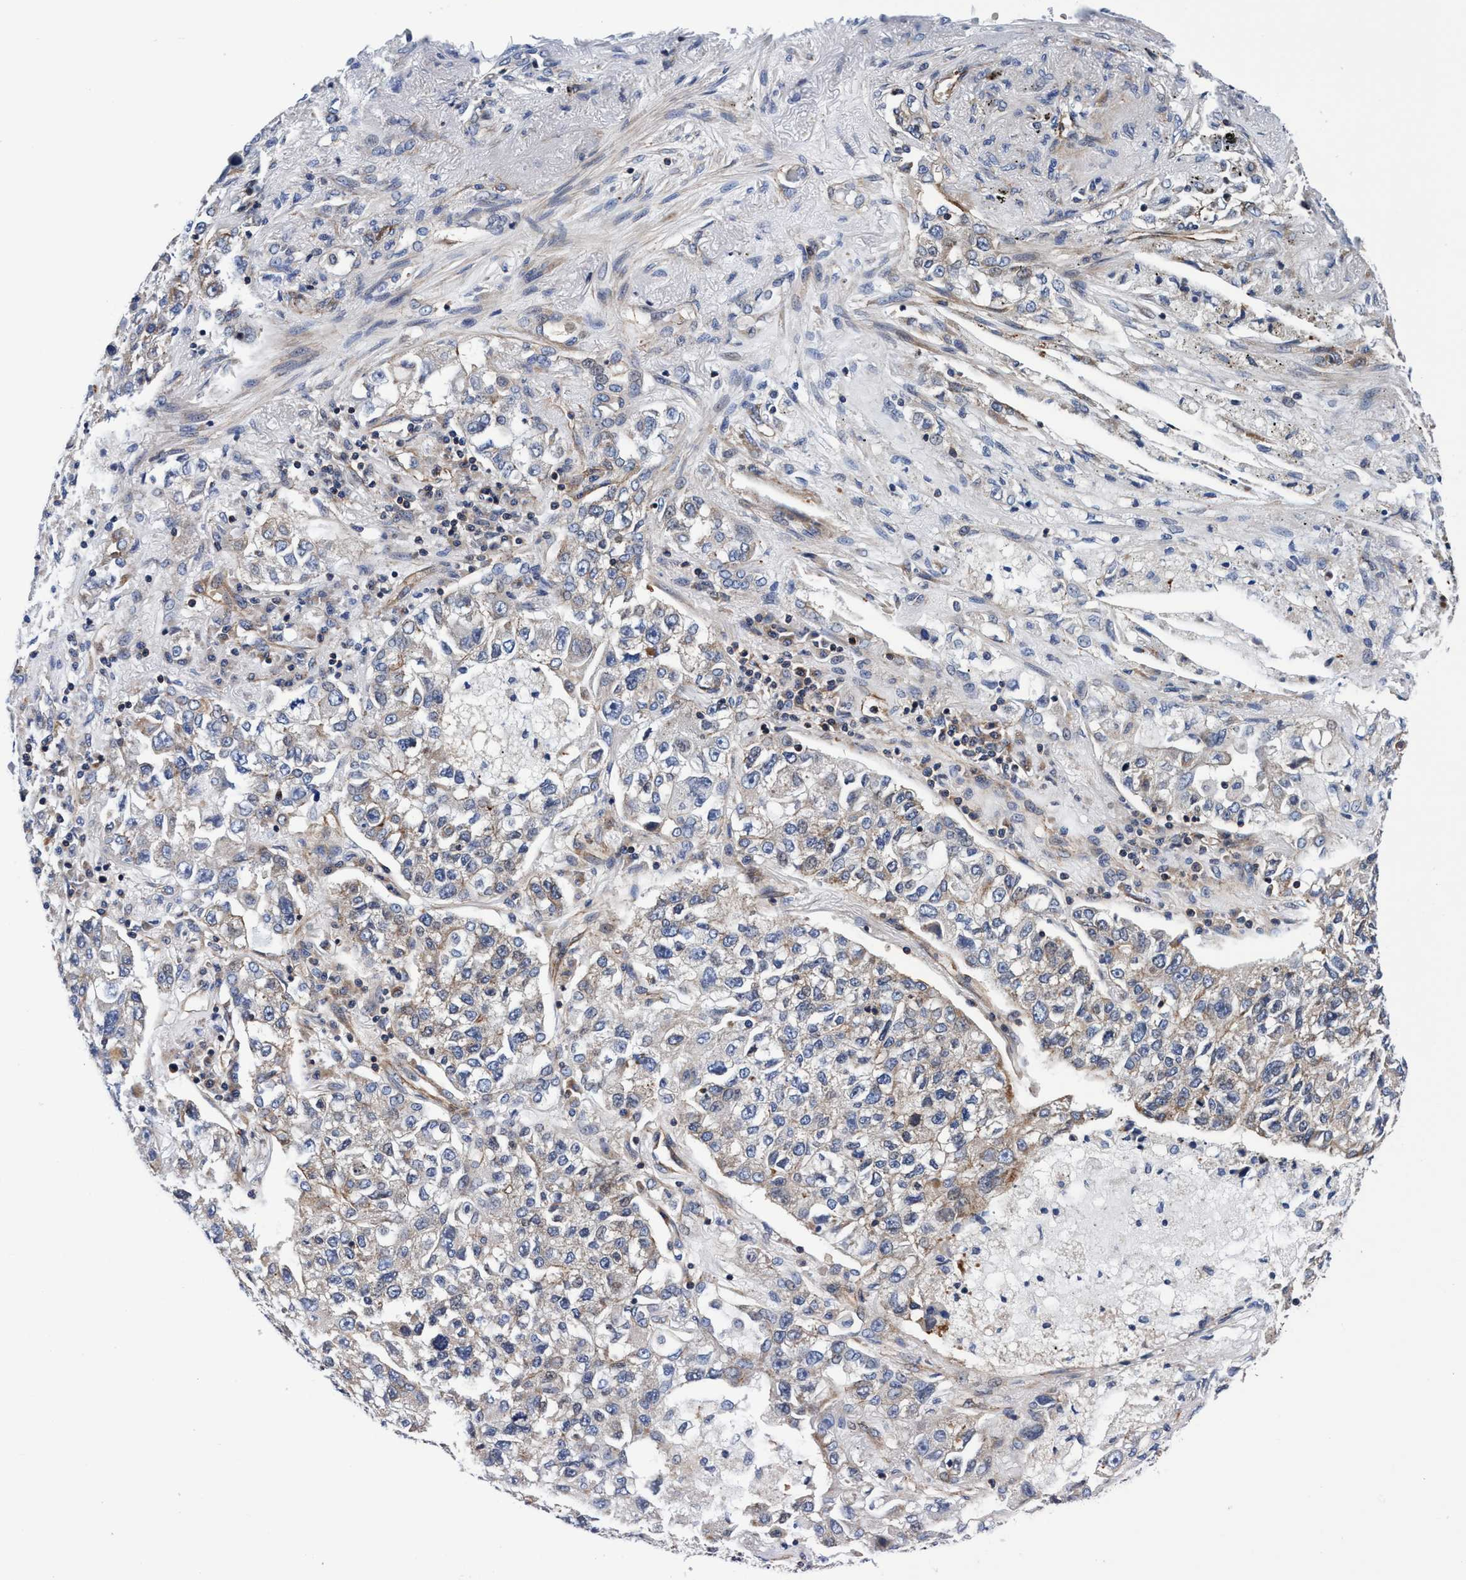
{"staining": {"intensity": "weak", "quantity": "25%-75%", "location": "cytoplasmic/membranous"}, "tissue": "lung cancer", "cell_type": "Tumor cells", "image_type": "cancer", "snomed": [{"axis": "morphology", "description": "Adenocarcinoma, NOS"}, {"axis": "topography", "description": "Lung"}], "caption": "Human lung cancer stained for a protein (brown) demonstrates weak cytoplasmic/membranous positive positivity in approximately 25%-75% of tumor cells.", "gene": "MCM3AP", "patient": {"sex": "male", "age": 49}}